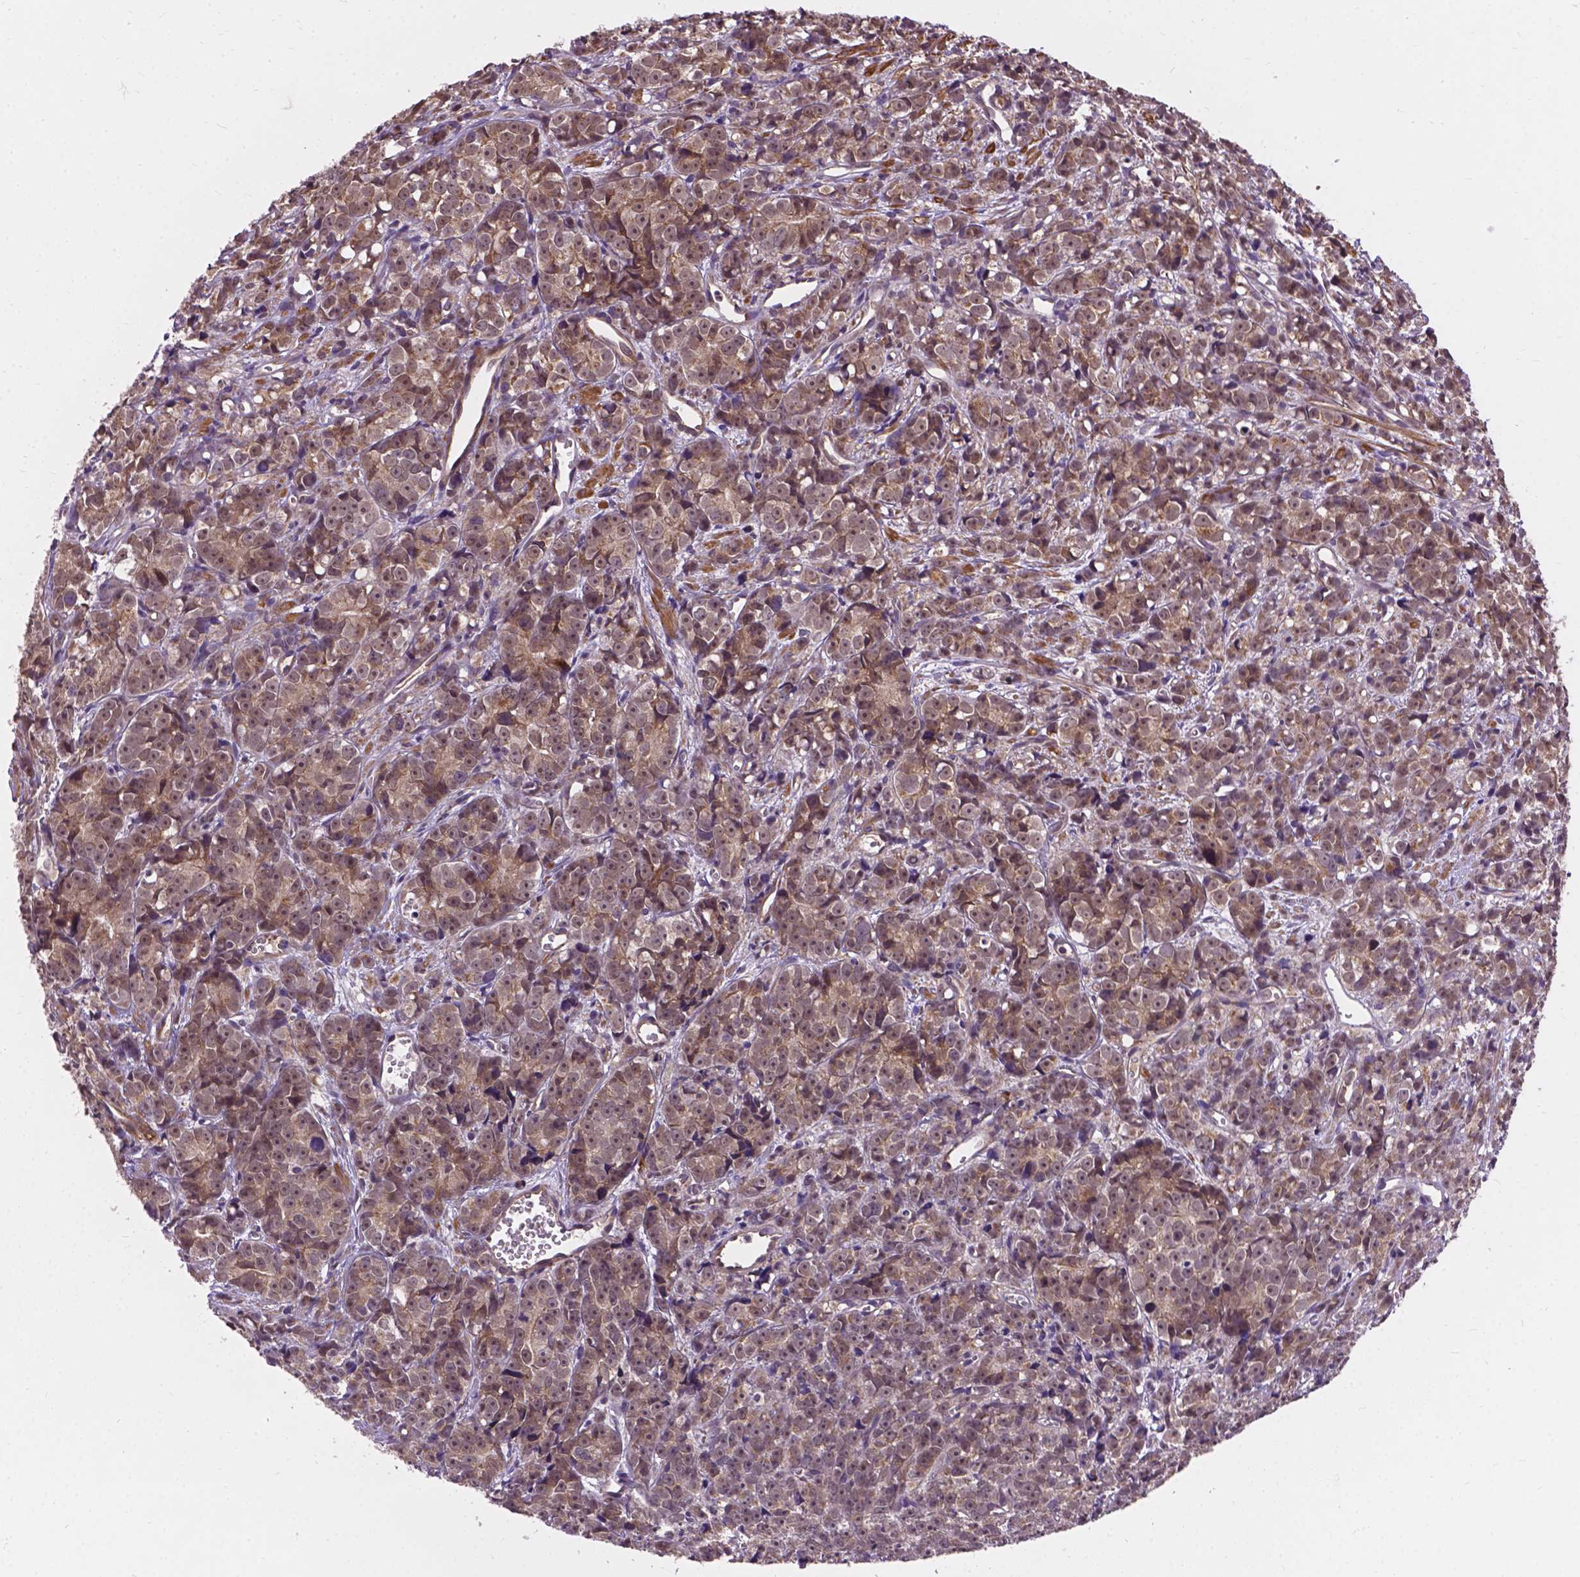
{"staining": {"intensity": "moderate", "quantity": ">75%", "location": "cytoplasmic/membranous"}, "tissue": "prostate cancer", "cell_type": "Tumor cells", "image_type": "cancer", "snomed": [{"axis": "morphology", "description": "Adenocarcinoma, High grade"}, {"axis": "topography", "description": "Prostate"}], "caption": "High-power microscopy captured an immunohistochemistry photomicrograph of adenocarcinoma (high-grade) (prostate), revealing moderate cytoplasmic/membranous staining in about >75% of tumor cells. The protein of interest is shown in brown color, while the nuclei are stained blue.", "gene": "ZNF616", "patient": {"sex": "male", "age": 77}}